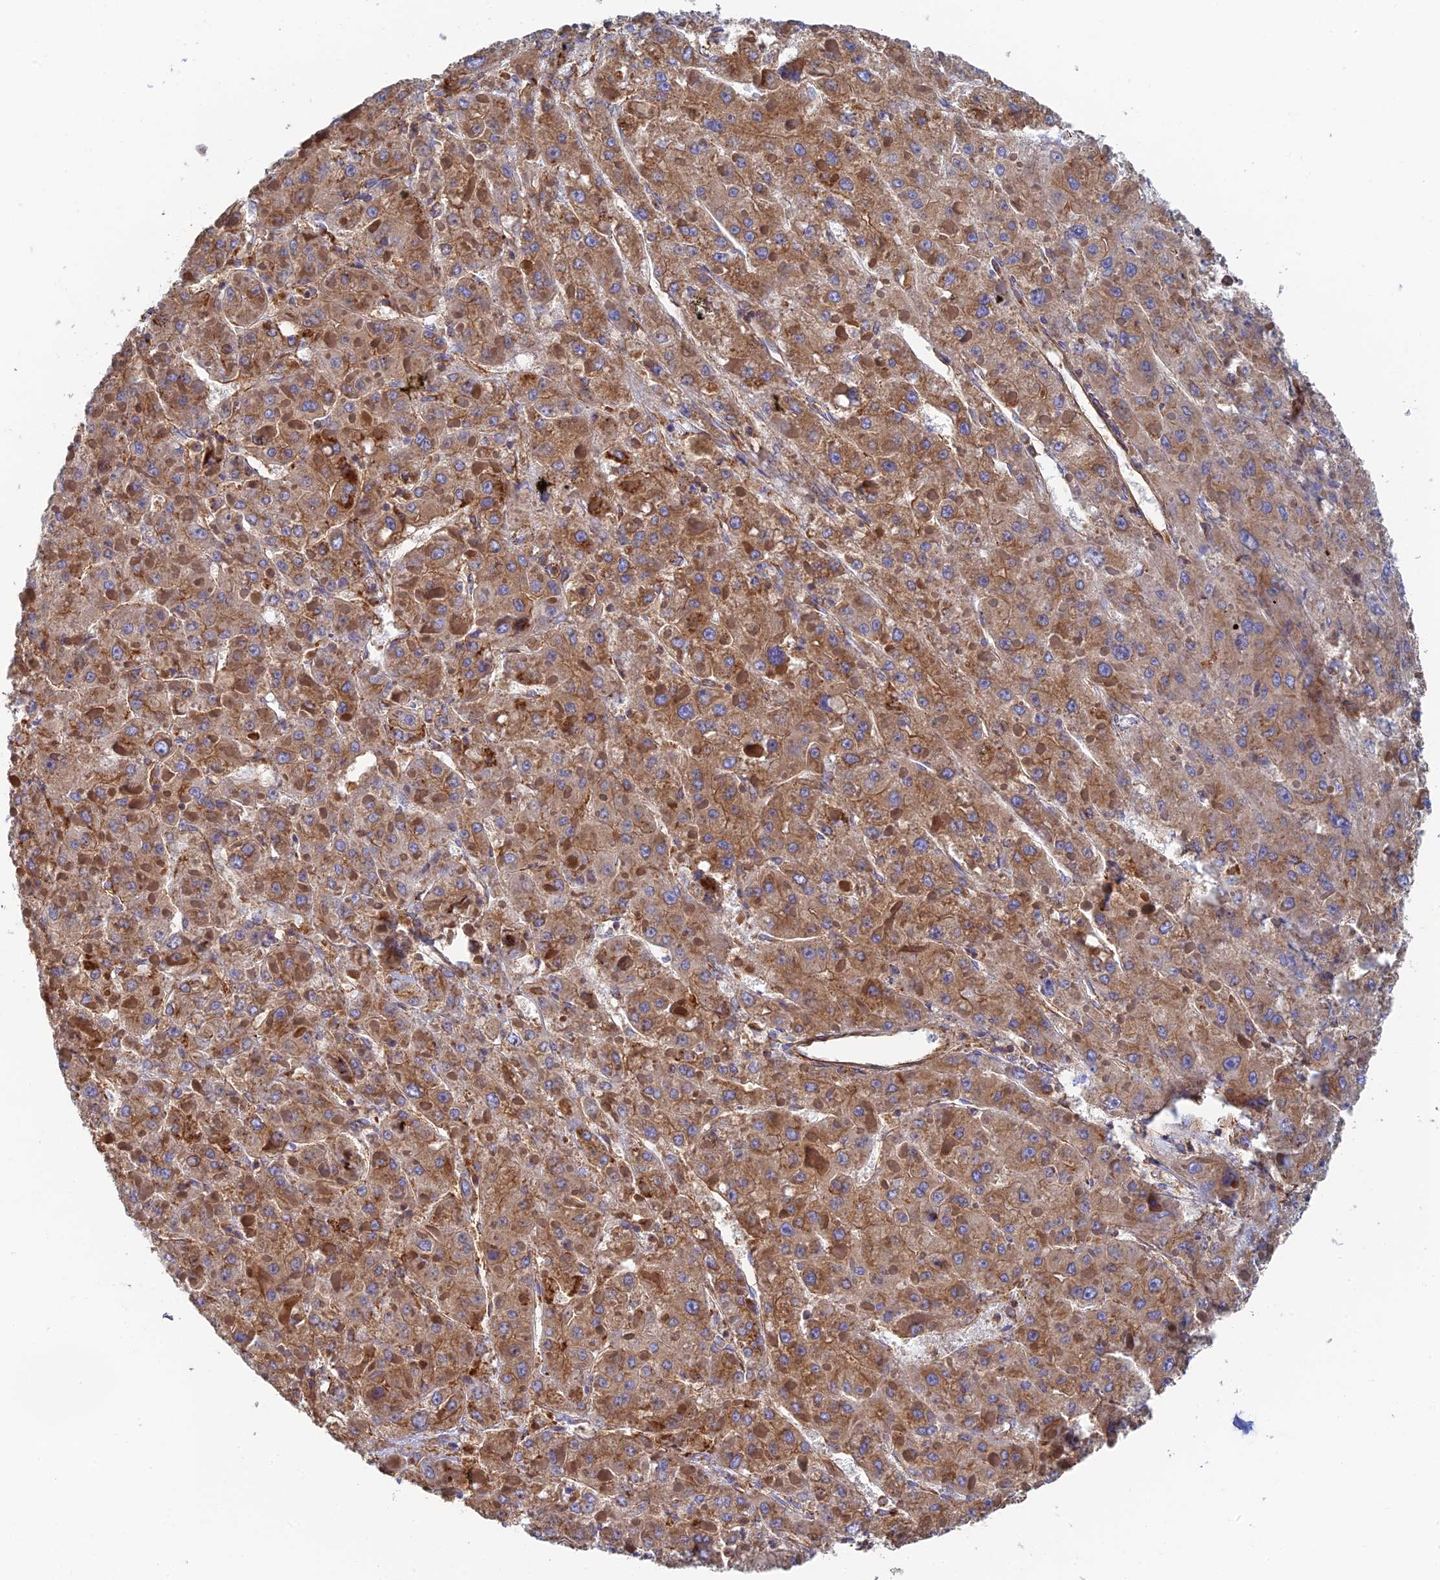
{"staining": {"intensity": "moderate", "quantity": ">75%", "location": "cytoplasmic/membranous"}, "tissue": "liver cancer", "cell_type": "Tumor cells", "image_type": "cancer", "snomed": [{"axis": "morphology", "description": "Carcinoma, Hepatocellular, NOS"}, {"axis": "topography", "description": "Liver"}], "caption": "Approximately >75% of tumor cells in human liver hepatocellular carcinoma reveal moderate cytoplasmic/membranous protein positivity as visualized by brown immunohistochemical staining.", "gene": "DCTN2", "patient": {"sex": "female", "age": 73}}